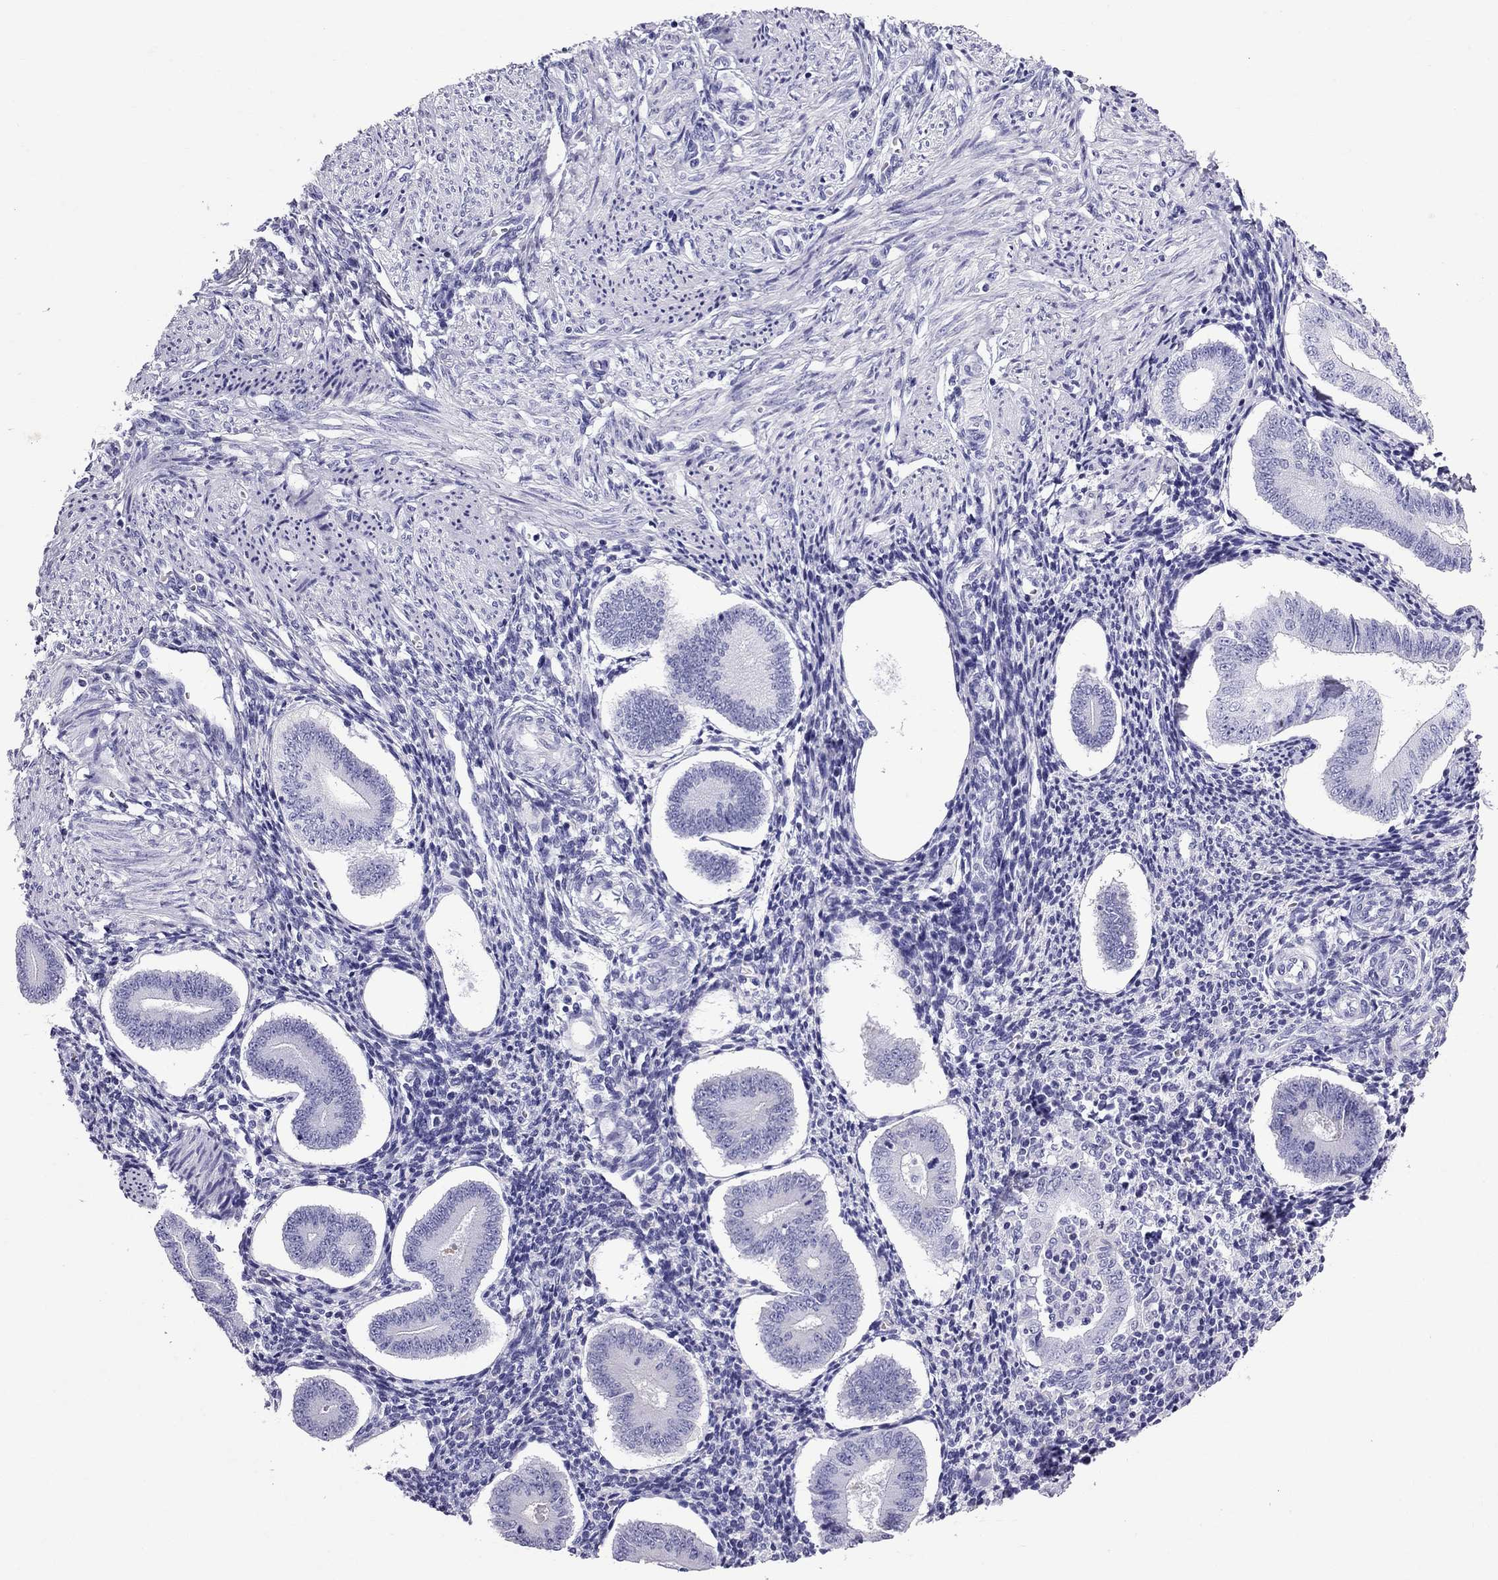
{"staining": {"intensity": "negative", "quantity": "none", "location": "none"}, "tissue": "endometrium", "cell_type": "Cells in endometrial stroma", "image_type": "normal", "snomed": [{"axis": "morphology", "description": "Normal tissue, NOS"}, {"axis": "topography", "description": "Endometrium"}], "caption": "An immunohistochemistry image of unremarkable endometrium is shown. There is no staining in cells in endometrial stroma of endometrium.", "gene": "SCART1", "patient": {"sex": "female", "age": 40}}